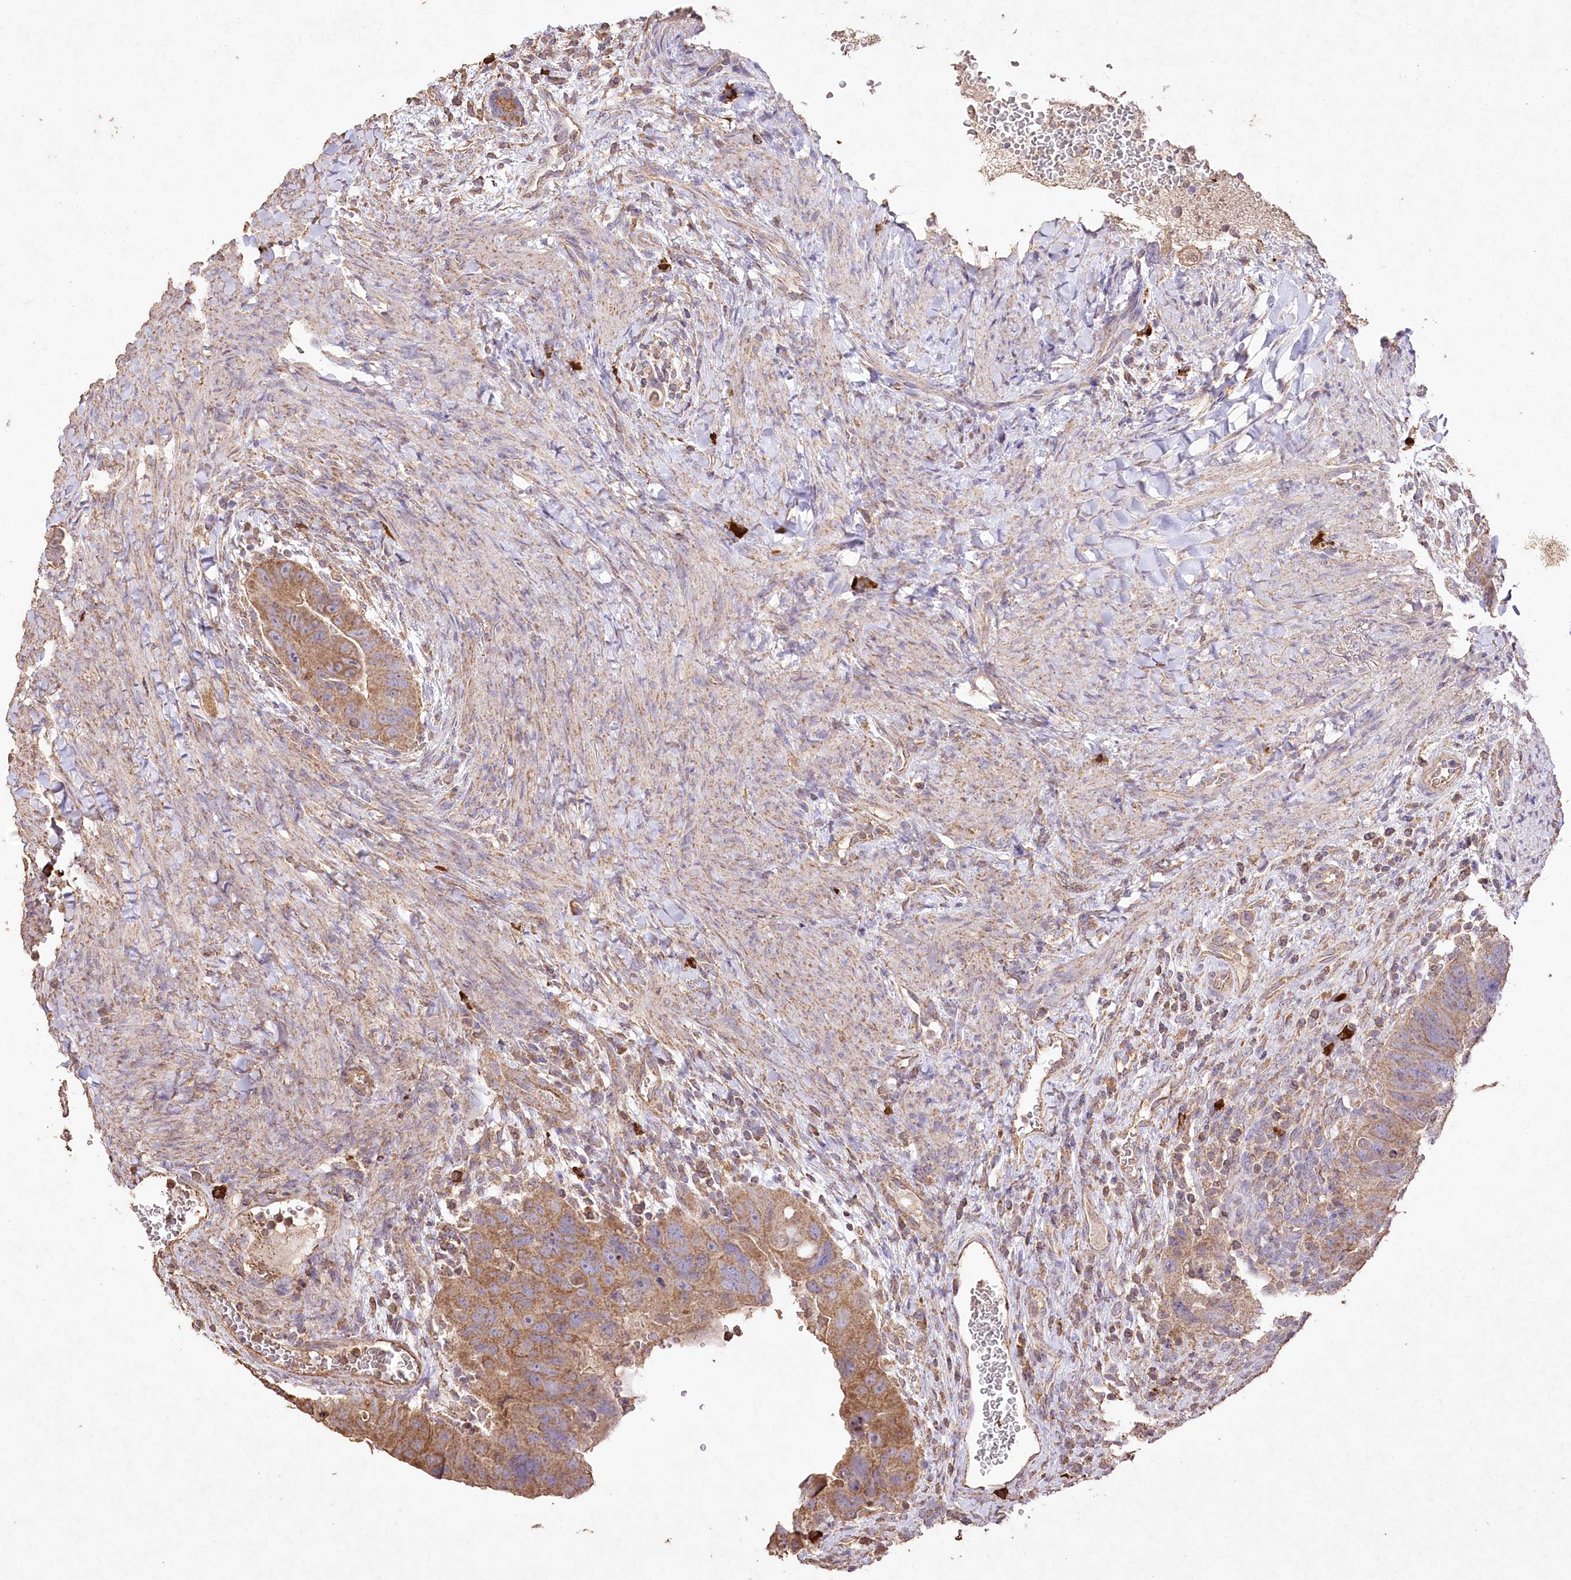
{"staining": {"intensity": "moderate", "quantity": ">75%", "location": "cytoplasmic/membranous"}, "tissue": "colorectal cancer", "cell_type": "Tumor cells", "image_type": "cancer", "snomed": [{"axis": "morphology", "description": "Adenocarcinoma, NOS"}, {"axis": "topography", "description": "Rectum"}], "caption": "The micrograph reveals staining of colorectal adenocarcinoma, revealing moderate cytoplasmic/membranous protein expression (brown color) within tumor cells.", "gene": "IREB2", "patient": {"sex": "male", "age": 59}}